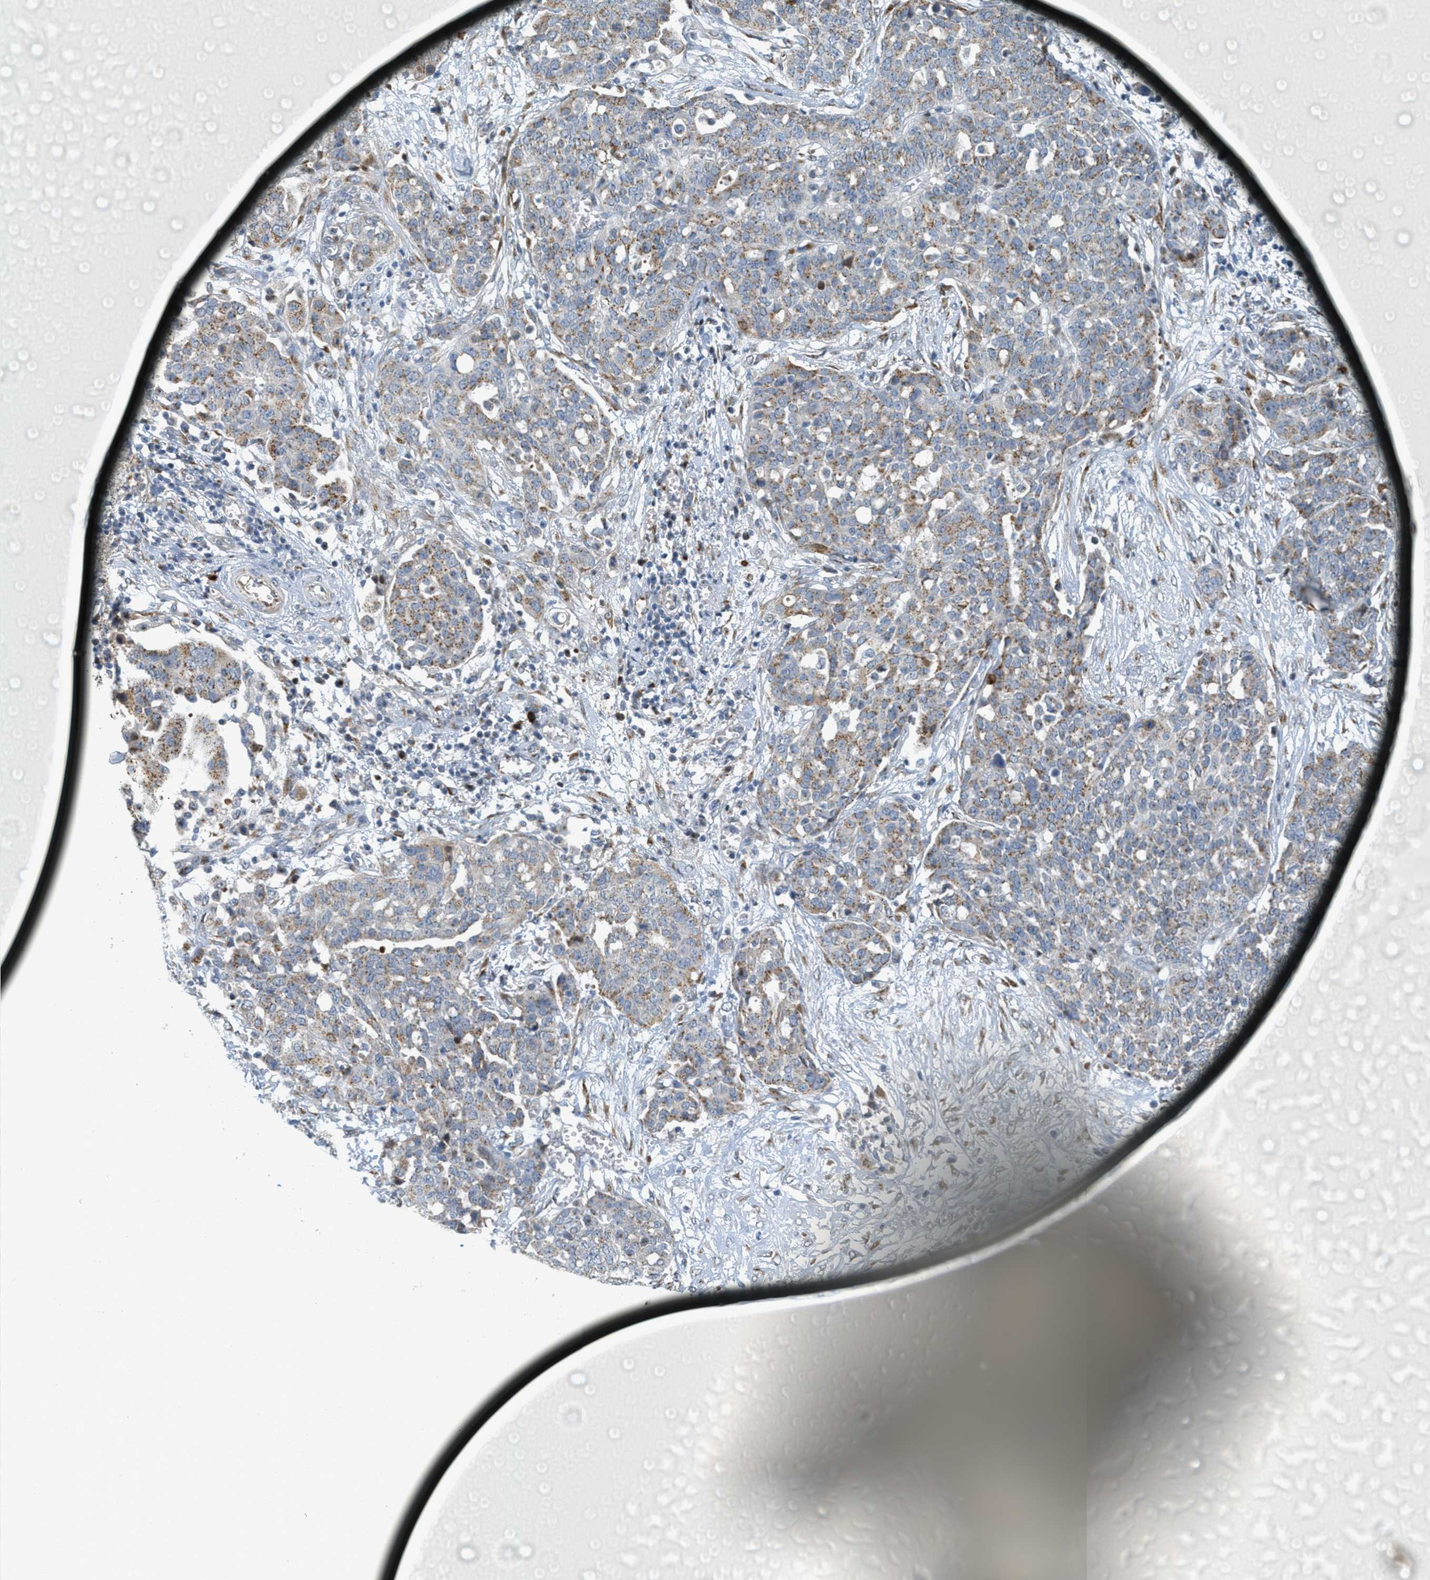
{"staining": {"intensity": "moderate", "quantity": "25%-75%", "location": "cytoplasmic/membranous"}, "tissue": "ovarian cancer", "cell_type": "Tumor cells", "image_type": "cancer", "snomed": [{"axis": "morphology", "description": "Cystadenocarcinoma, serous, NOS"}, {"axis": "topography", "description": "Soft tissue"}, {"axis": "topography", "description": "Ovary"}], "caption": "This is a micrograph of IHC staining of ovarian cancer, which shows moderate expression in the cytoplasmic/membranous of tumor cells.", "gene": "ZFPL1", "patient": {"sex": "female", "age": 57}}